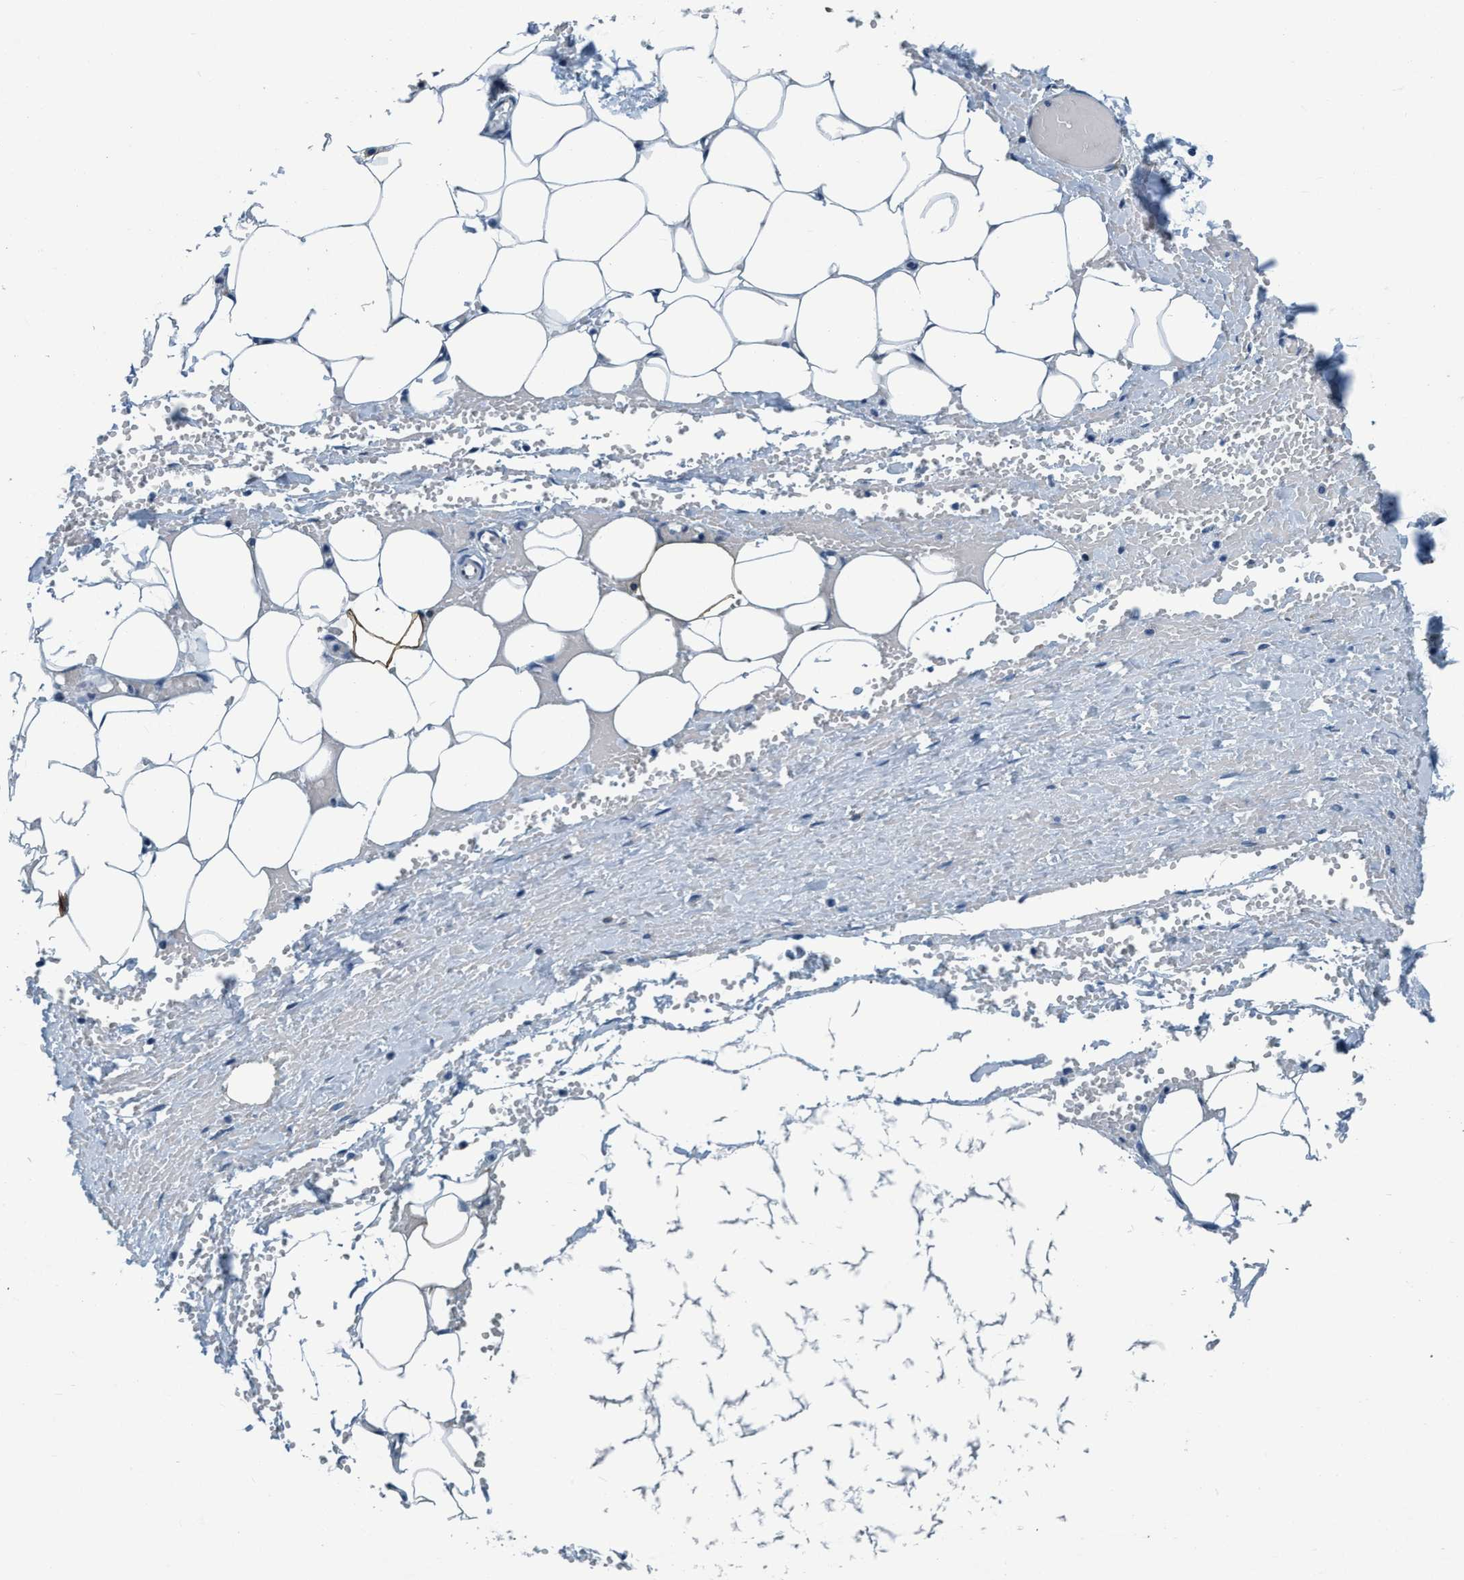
{"staining": {"intensity": "negative", "quantity": "none", "location": "none"}, "tissue": "adipose tissue", "cell_type": "Adipocytes", "image_type": "normal", "snomed": [{"axis": "morphology", "description": "Normal tissue, NOS"}, {"axis": "topography", "description": "Soft tissue"}, {"axis": "topography", "description": "Vascular tissue"}], "caption": "Image shows no significant protein expression in adipocytes of normal adipose tissue. The staining is performed using DAB (3,3'-diaminobenzidine) brown chromogen with nuclei counter-stained in using hematoxylin.", "gene": "ARMC9", "patient": {"sex": "female", "age": 35}}